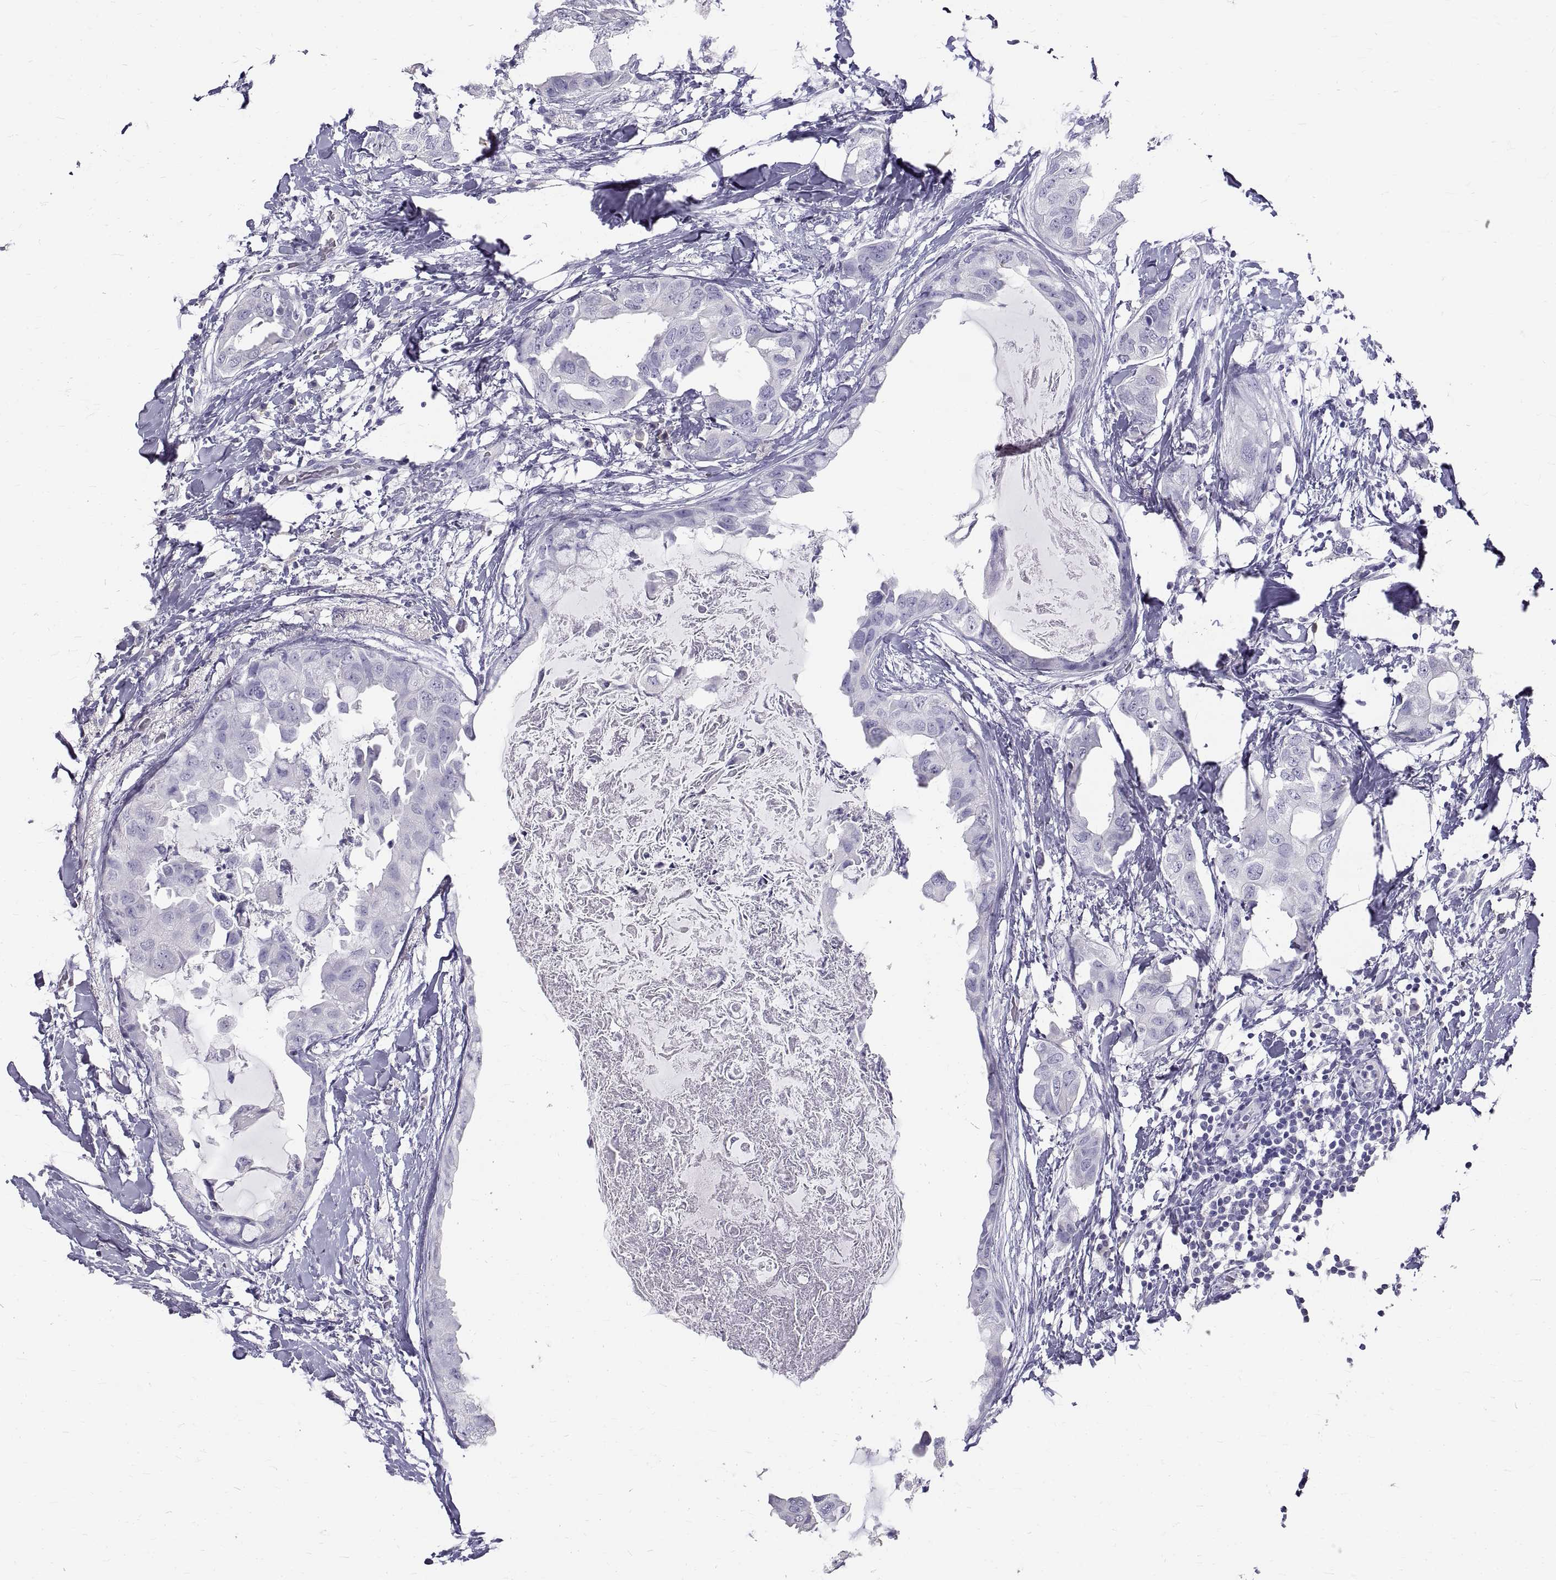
{"staining": {"intensity": "negative", "quantity": "none", "location": "none"}, "tissue": "breast cancer", "cell_type": "Tumor cells", "image_type": "cancer", "snomed": [{"axis": "morphology", "description": "Normal tissue, NOS"}, {"axis": "morphology", "description": "Duct carcinoma"}, {"axis": "topography", "description": "Breast"}], "caption": "The immunohistochemistry (IHC) photomicrograph has no significant staining in tumor cells of breast infiltrating ductal carcinoma tissue.", "gene": "GNG12", "patient": {"sex": "female", "age": 40}}